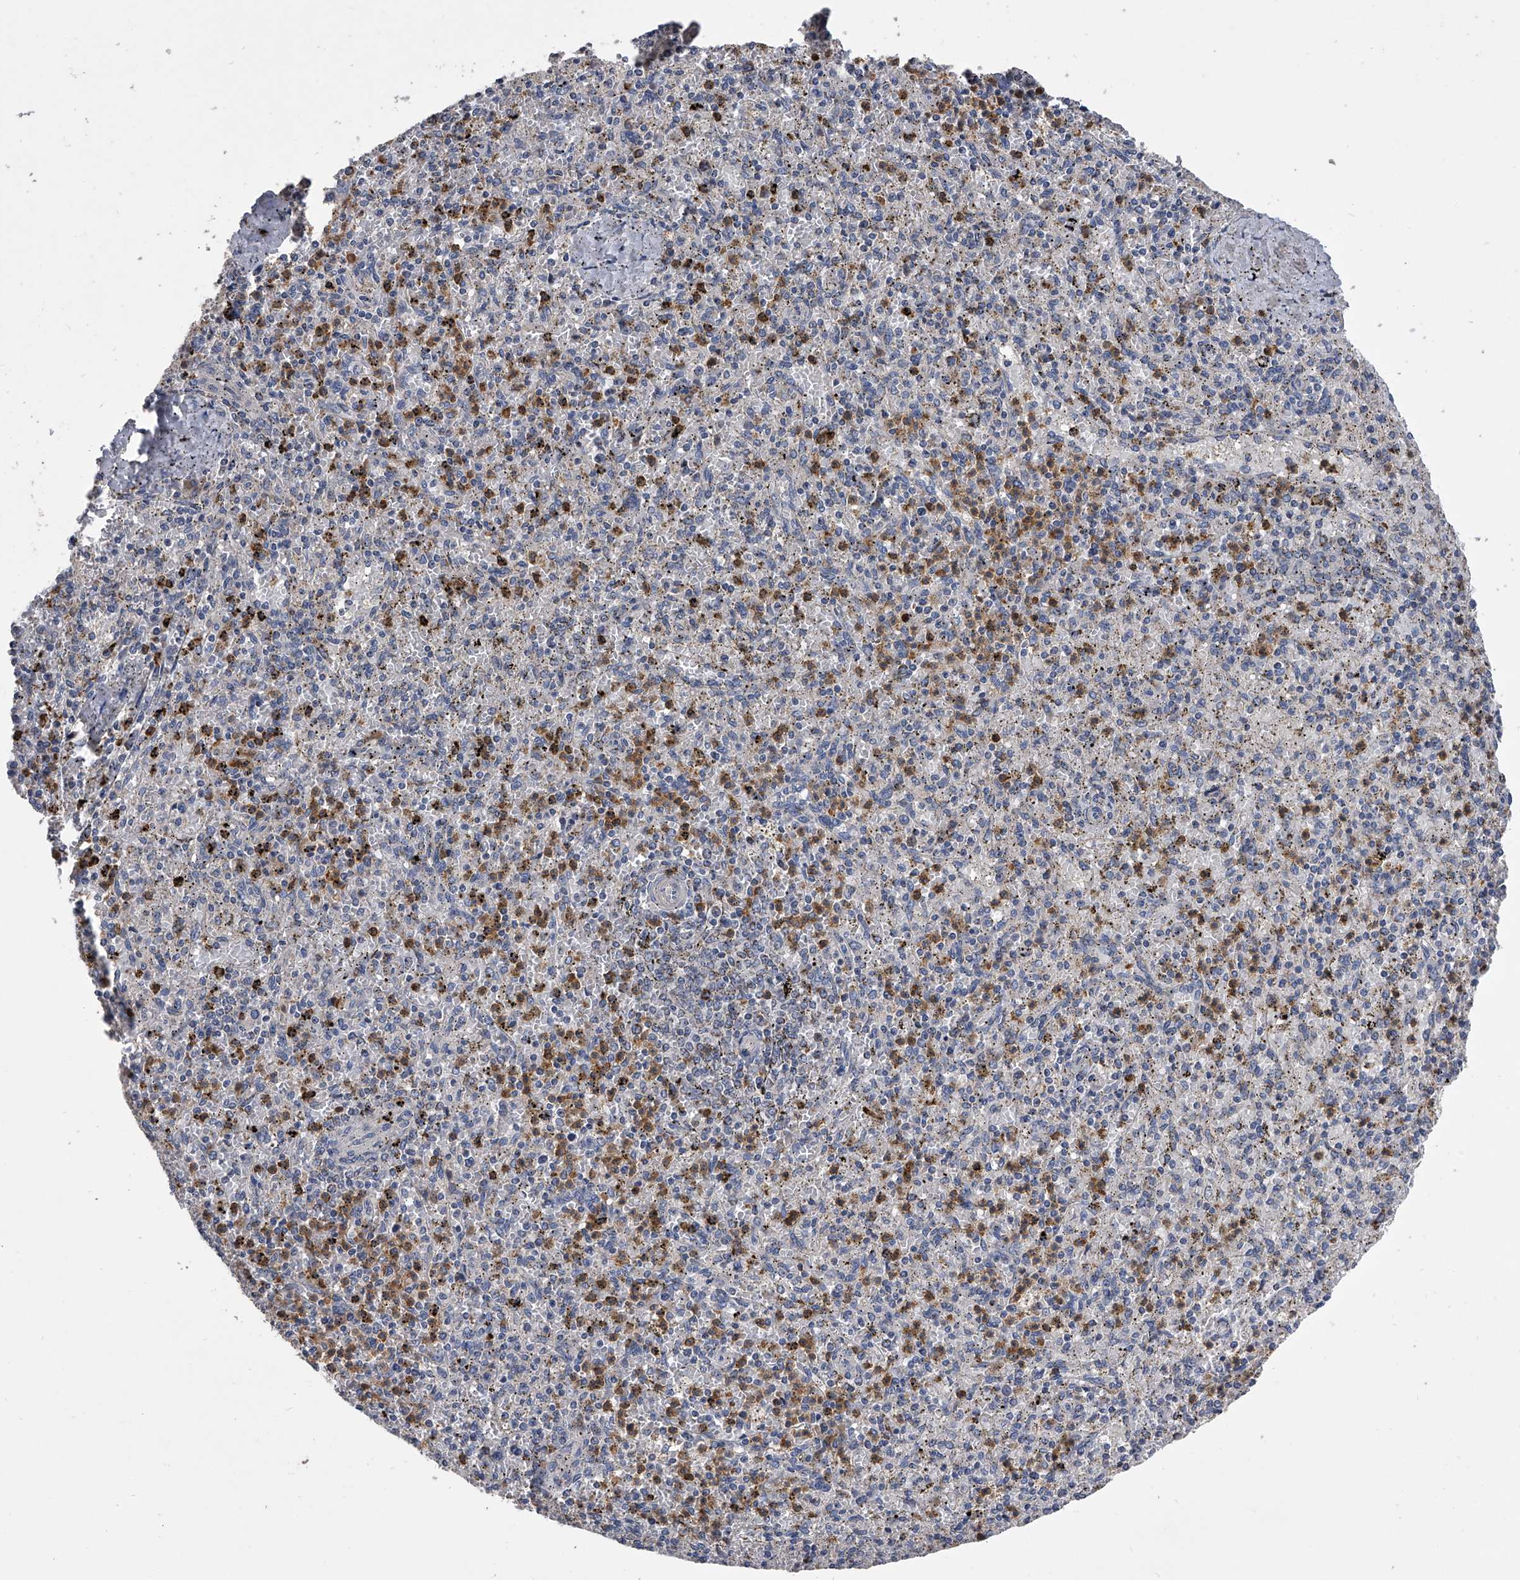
{"staining": {"intensity": "moderate", "quantity": "25%-75%", "location": "cytoplasmic/membranous"}, "tissue": "spleen", "cell_type": "Cells in red pulp", "image_type": "normal", "snomed": [{"axis": "morphology", "description": "Normal tissue, NOS"}, {"axis": "topography", "description": "Spleen"}], "caption": "The micrograph reveals staining of unremarkable spleen, revealing moderate cytoplasmic/membranous protein positivity (brown color) within cells in red pulp.", "gene": "NRP1", "patient": {"sex": "male", "age": 72}}